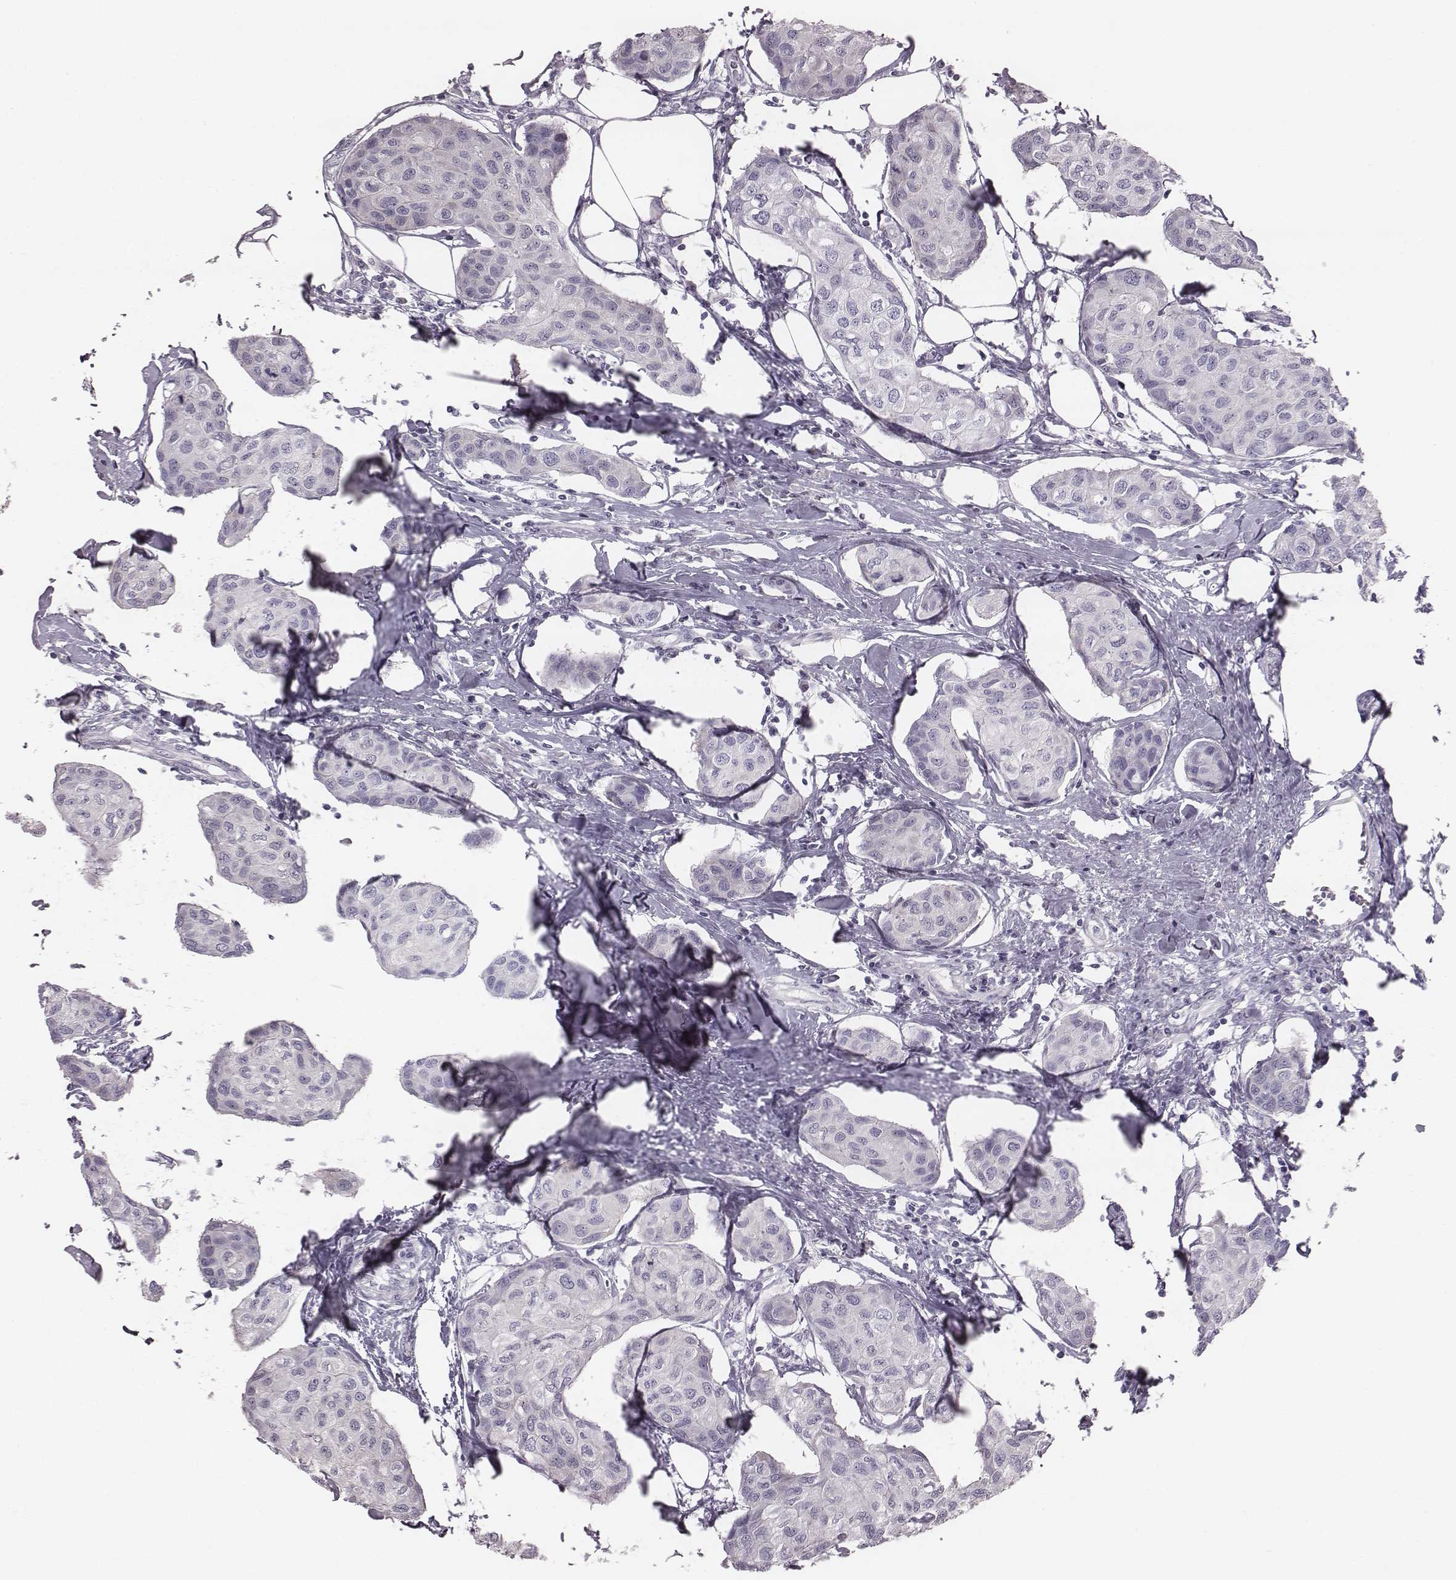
{"staining": {"intensity": "negative", "quantity": "none", "location": "none"}, "tissue": "breast cancer", "cell_type": "Tumor cells", "image_type": "cancer", "snomed": [{"axis": "morphology", "description": "Duct carcinoma"}, {"axis": "topography", "description": "Breast"}], "caption": "Human intraductal carcinoma (breast) stained for a protein using immunohistochemistry reveals no staining in tumor cells.", "gene": "PDE8B", "patient": {"sex": "female", "age": 80}}